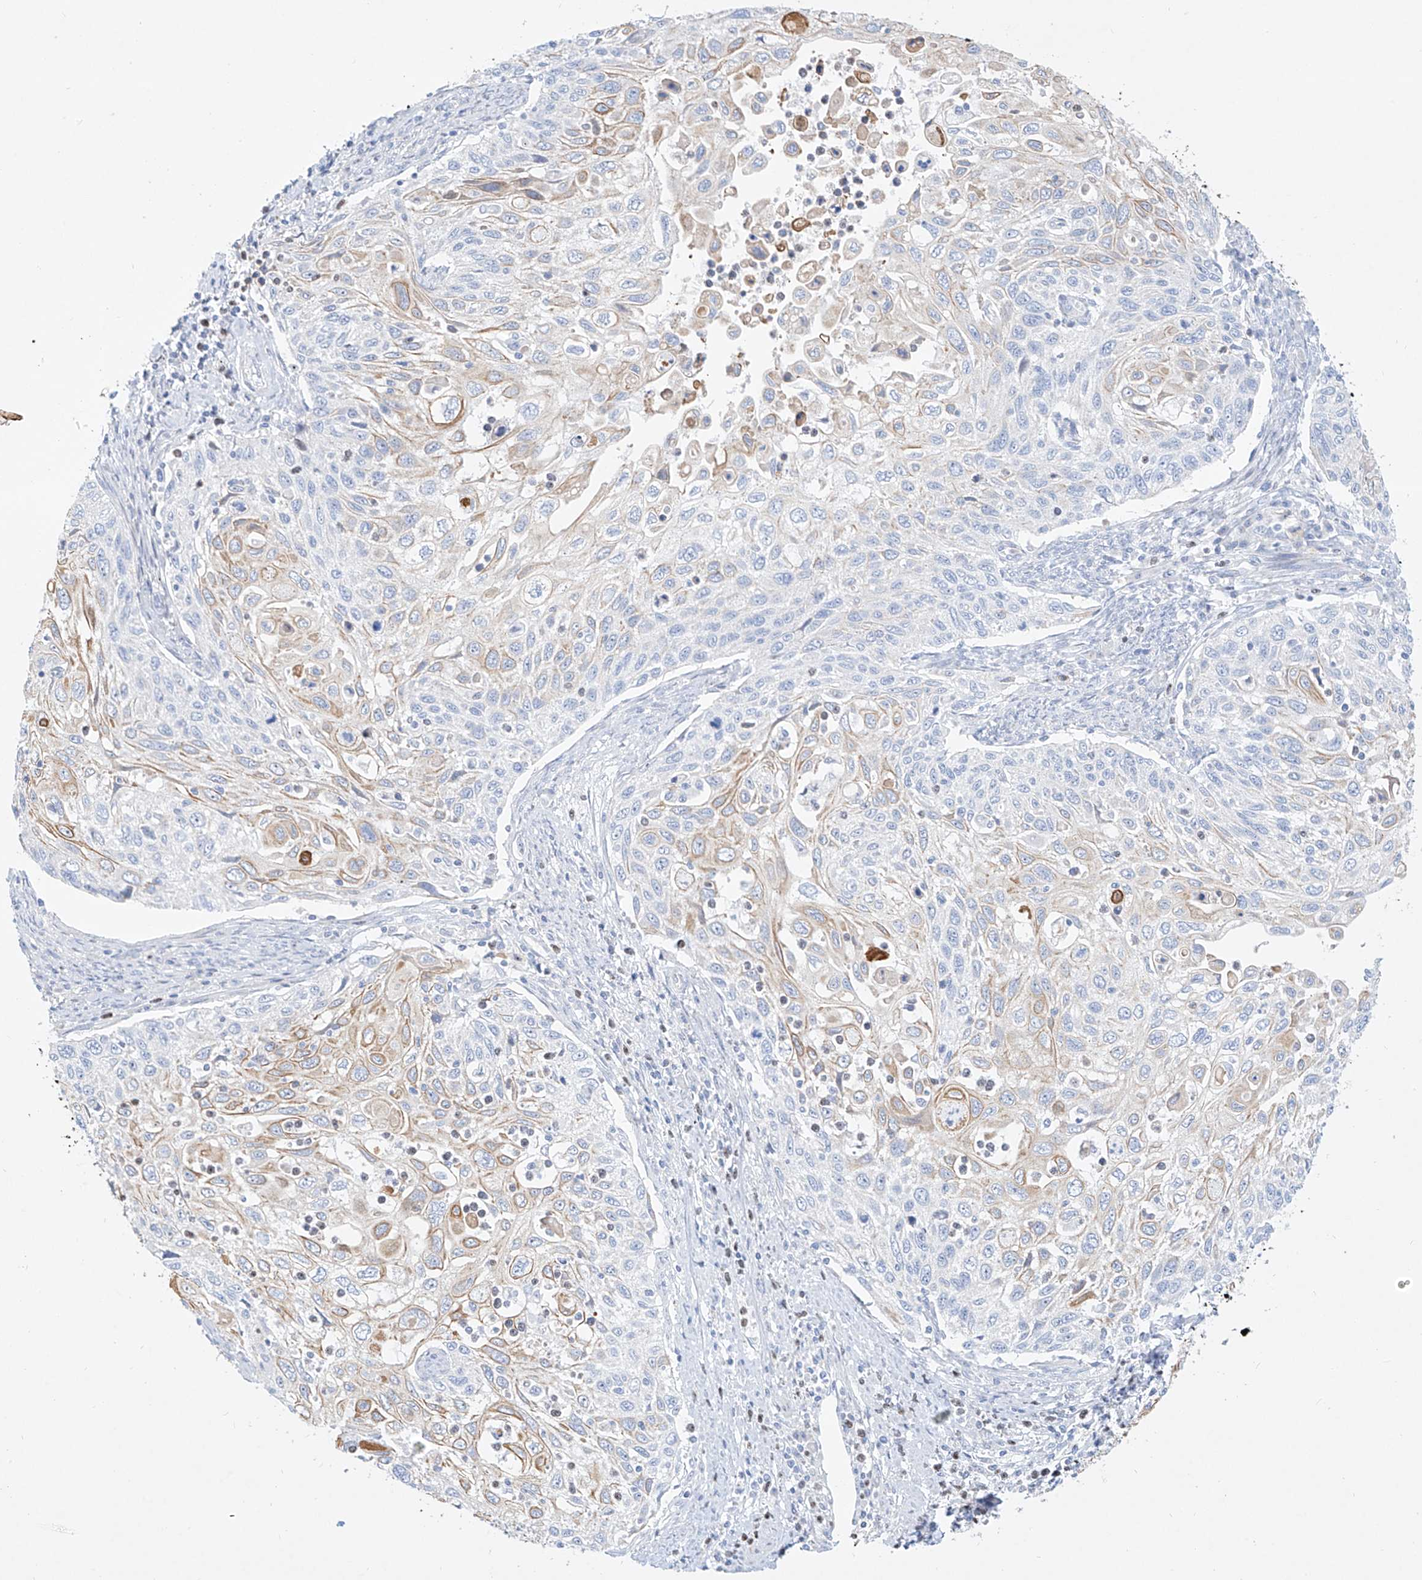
{"staining": {"intensity": "moderate", "quantity": "25%-75%", "location": "cytoplasmic/membranous"}, "tissue": "cervical cancer", "cell_type": "Tumor cells", "image_type": "cancer", "snomed": [{"axis": "morphology", "description": "Squamous cell carcinoma, NOS"}, {"axis": "topography", "description": "Cervix"}], "caption": "A brown stain highlights moderate cytoplasmic/membranous positivity of a protein in squamous cell carcinoma (cervical) tumor cells.", "gene": "SNU13", "patient": {"sex": "female", "age": 70}}